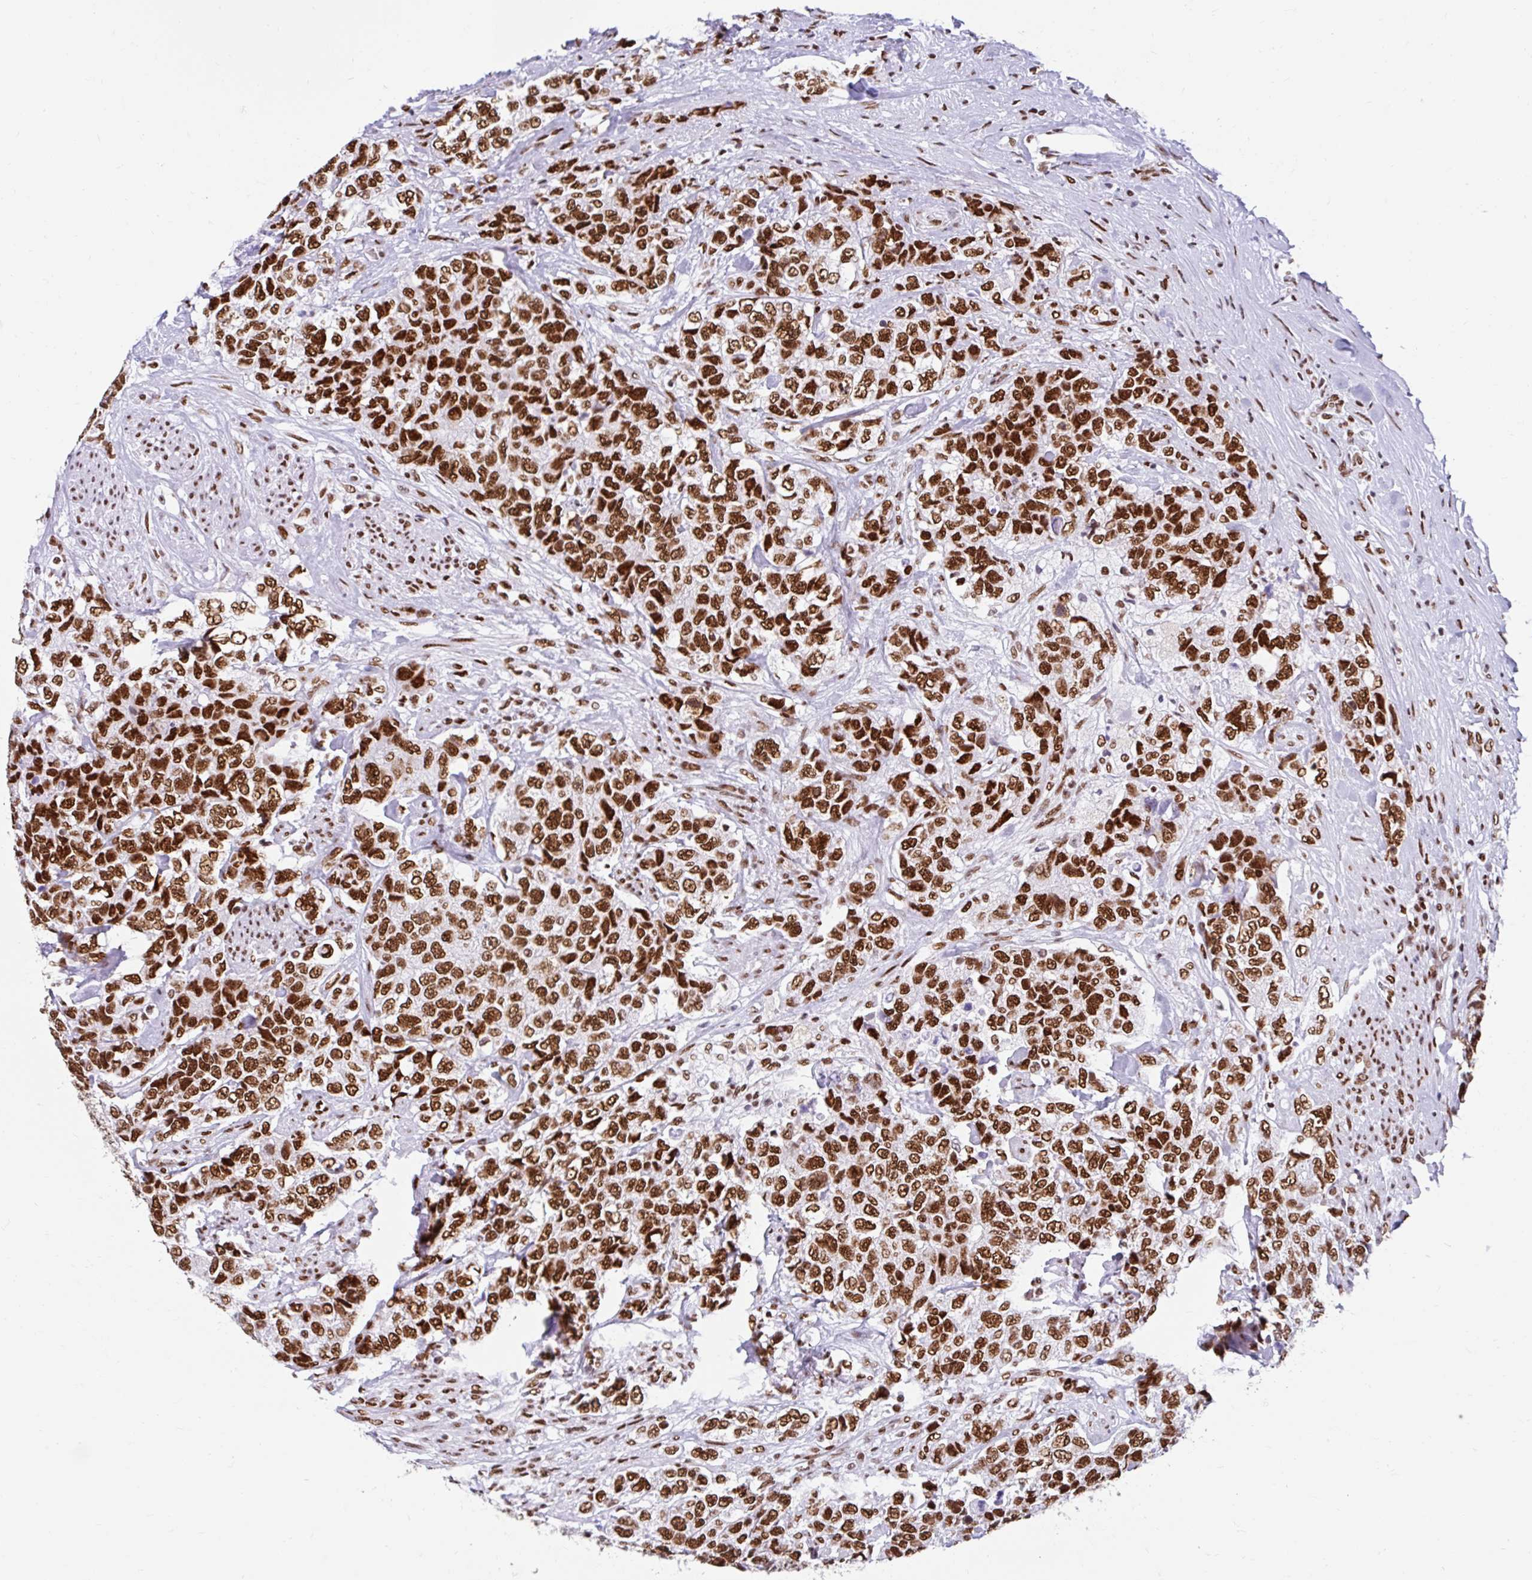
{"staining": {"intensity": "strong", "quantity": ">75%", "location": "nuclear"}, "tissue": "urothelial cancer", "cell_type": "Tumor cells", "image_type": "cancer", "snomed": [{"axis": "morphology", "description": "Urothelial carcinoma, High grade"}, {"axis": "topography", "description": "Urinary bladder"}], "caption": "Strong nuclear positivity for a protein is present in about >75% of tumor cells of high-grade urothelial carcinoma using immunohistochemistry.", "gene": "KHDRBS1", "patient": {"sex": "female", "age": 78}}